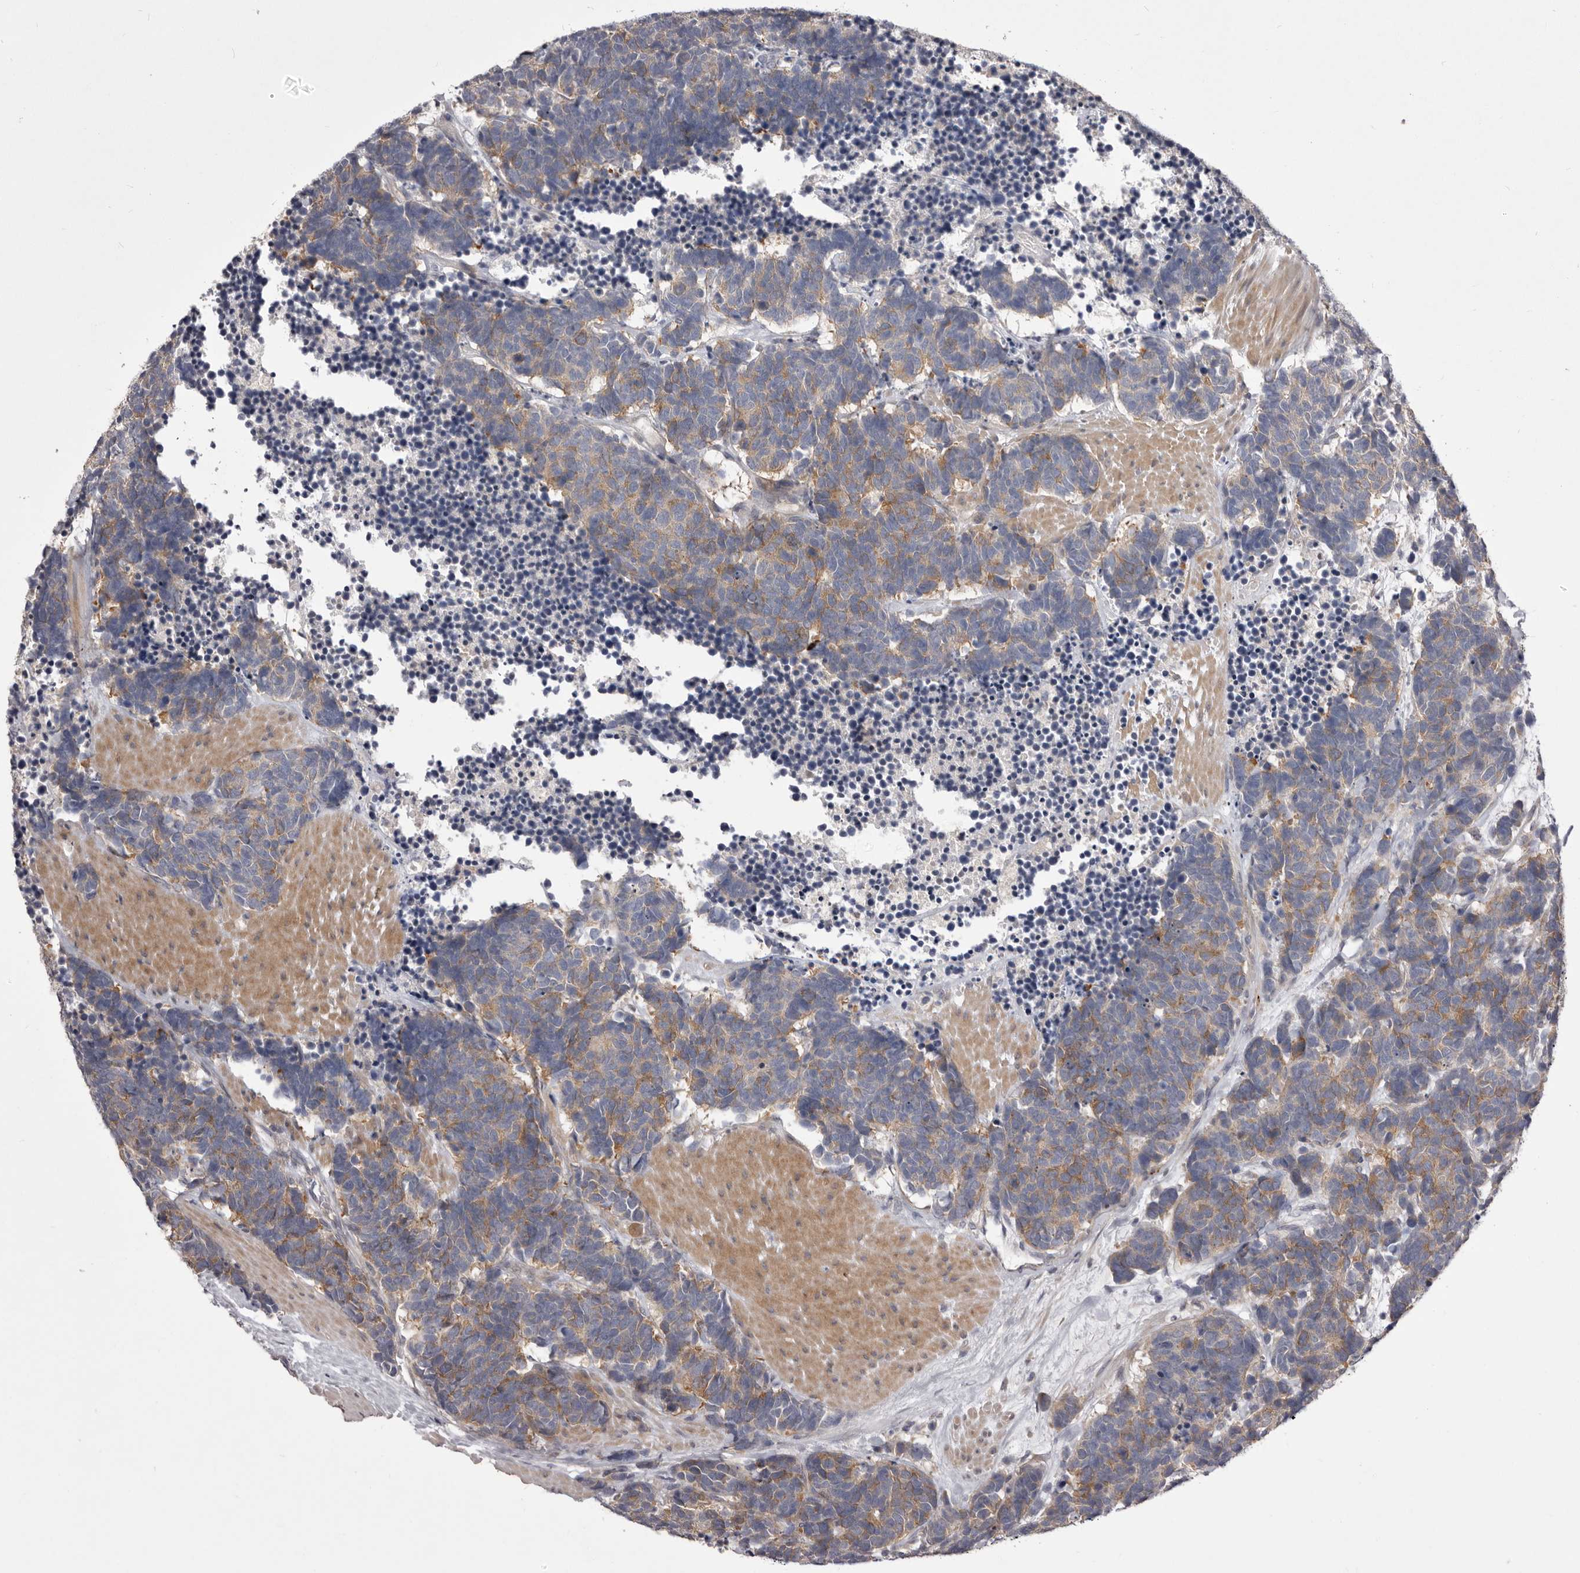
{"staining": {"intensity": "weak", "quantity": "25%-75%", "location": "cytoplasmic/membranous"}, "tissue": "carcinoid", "cell_type": "Tumor cells", "image_type": "cancer", "snomed": [{"axis": "morphology", "description": "Carcinoma, NOS"}, {"axis": "morphology", "description": "Carcinoid, malignant, NOS"}, {"axis": "topography", "description": "Urinary bladder"}], "caption": "This is an image of immunohistochemistry staining of carcinoma, which shows weak expression in the cytoplasmic/membranous of tumor cells.", "gene": "PNRC1", "patient": {"sex": "male", "age": 57}}